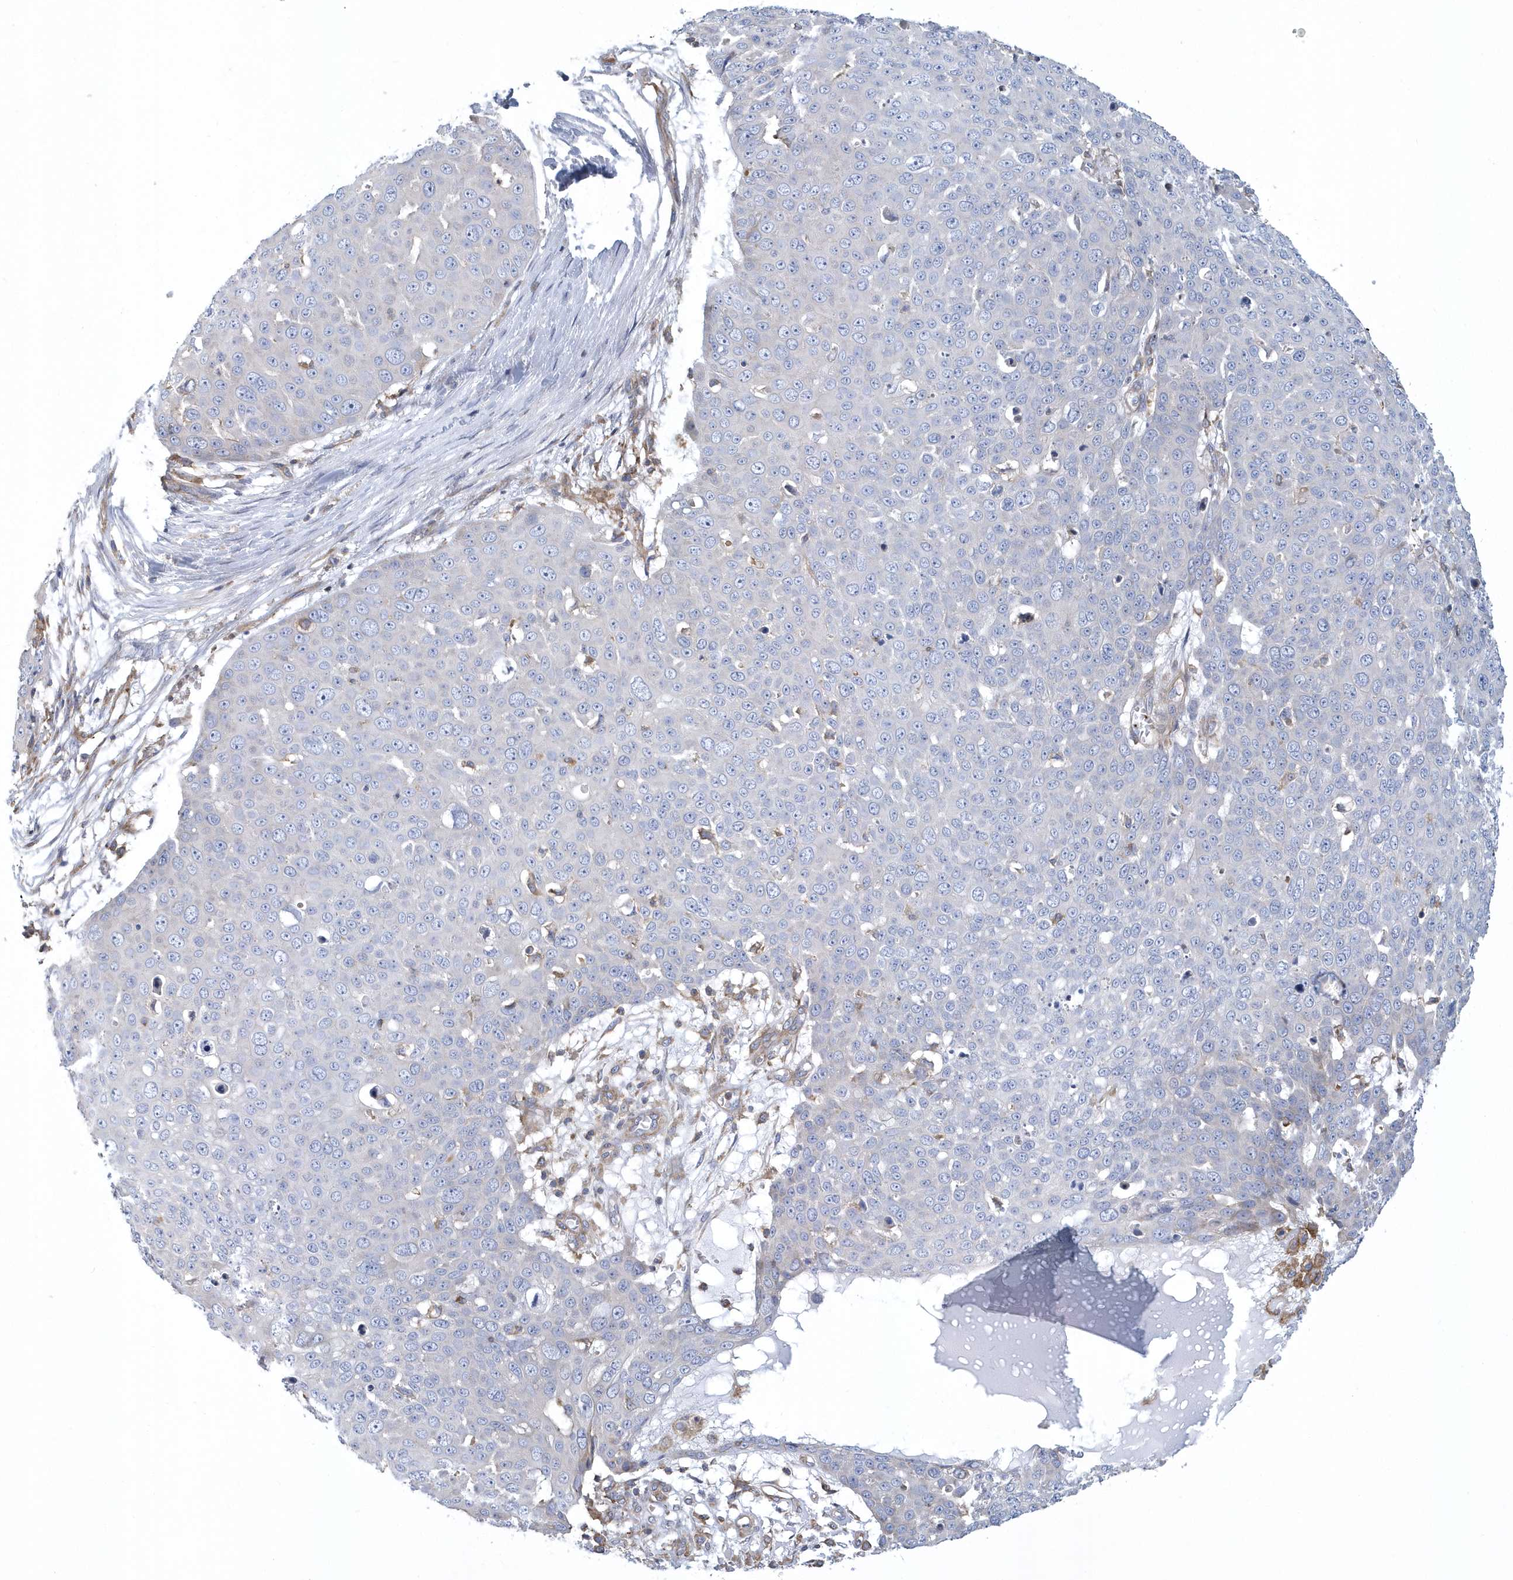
{"staining": {"intensity": "negative", "quantity": "none", "location": "none"}, "tissue": "skin cancer", "cell_type": "Tumor cells", "image_type": "cancer", "snomed": [{"axis": "morphology", "description": "Squamous cell carcinoma, NOS"}, {"axis": "topography", "description": "Skin"}], "caption": "Skin cancer (squamous cell carcinoma) was stained to show a protein in brown. There is no significant expression in tumor cells. (DAB IHC visualized using brightfield microscopy, high magnification).", "gene": "ARAP2", "patient": {"sex": "male", "age": 71}}